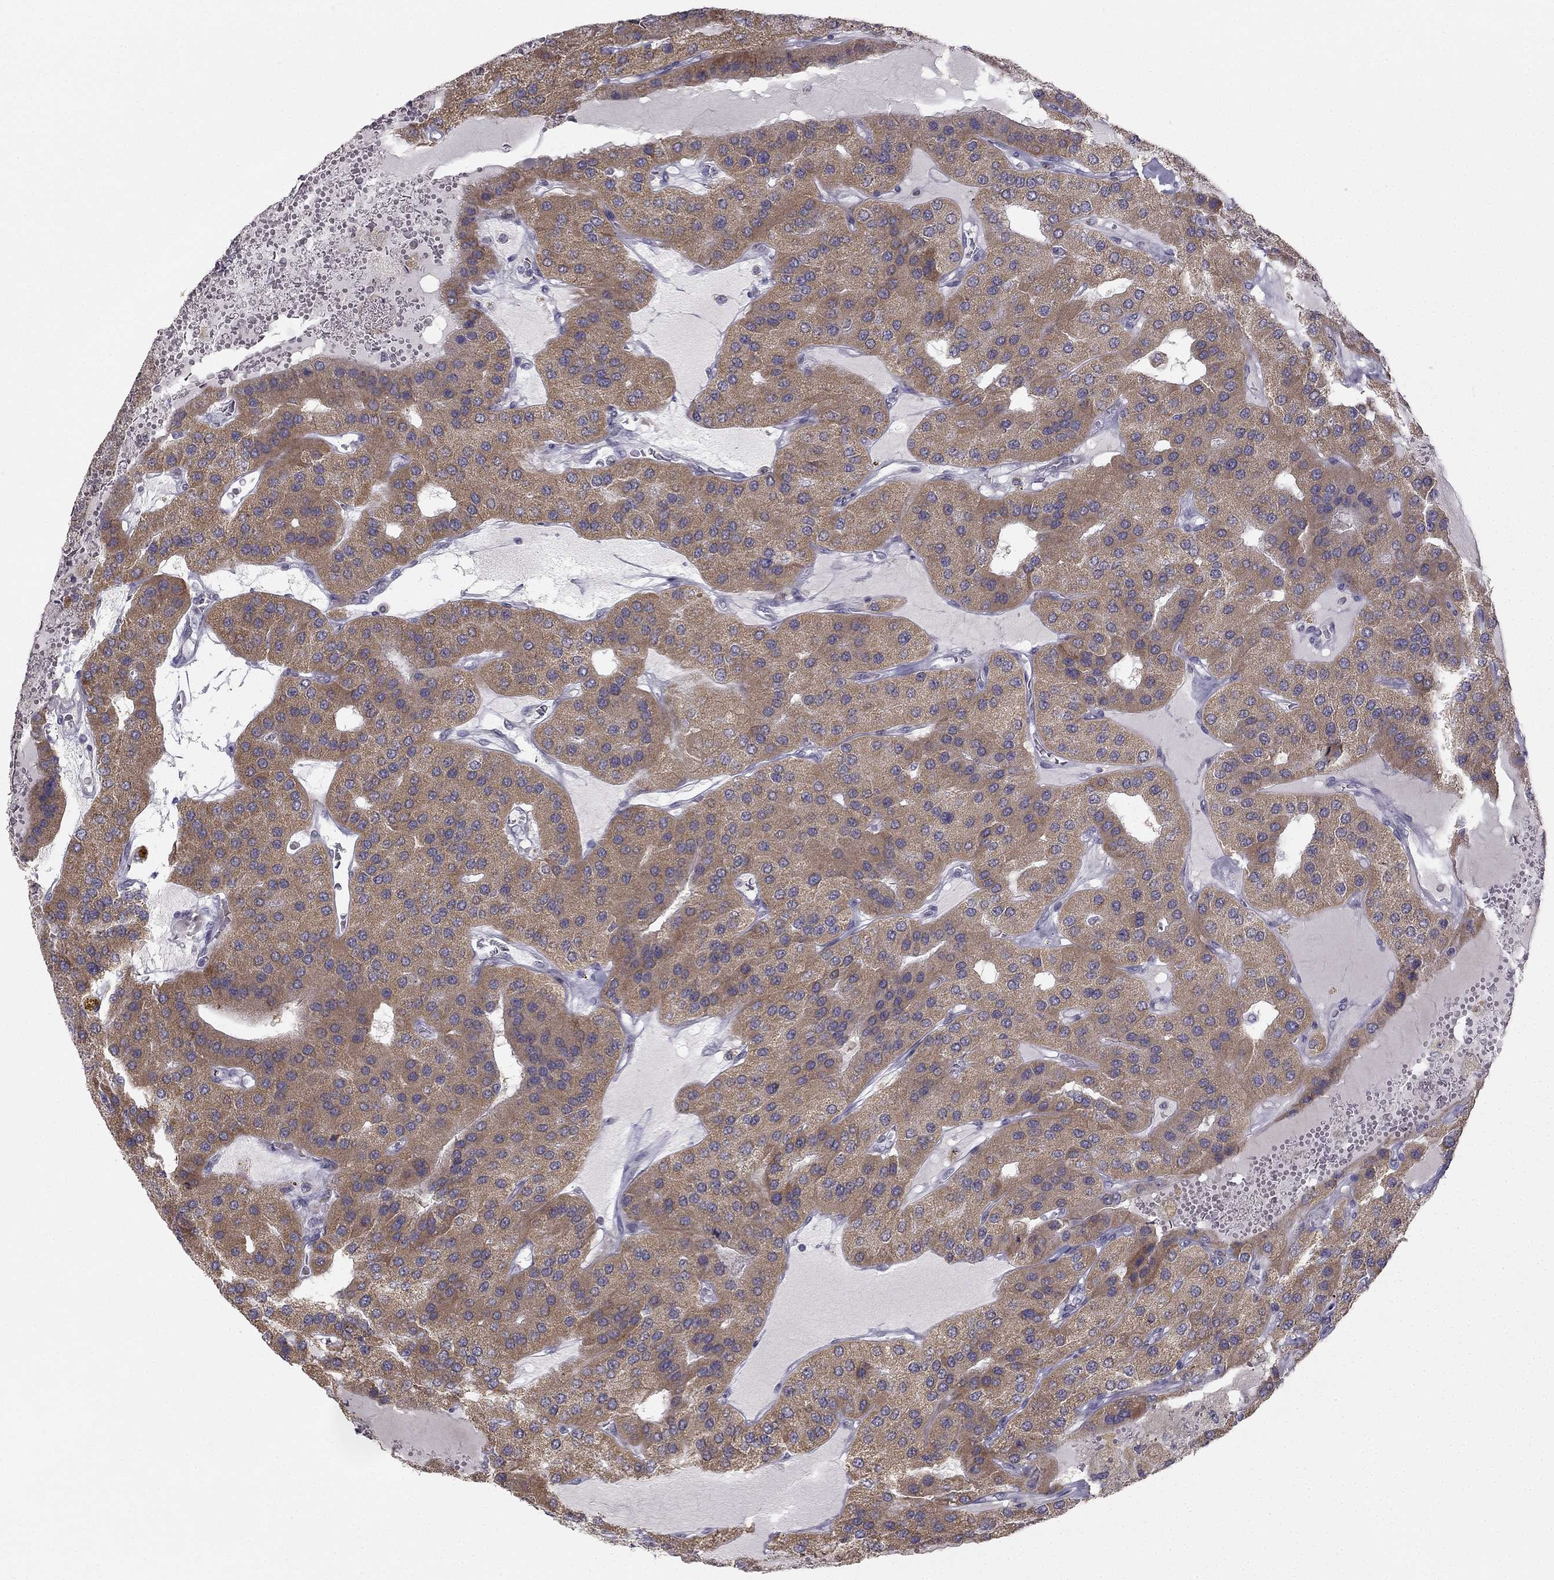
{"staining": {"intensity": "moderate", "quantity": ">75%", "location": "cytoplasmic/membranous"}, "tissue": "parathyroid gland", "cell_type": "Glandular cells", "image_type": "normal", "snomed": [{"axis": "morphology", "description": "Normal tissue, NOS"}, {"axis": "morphology", "description": "Adenoma, NOS"}, {"axis": "topography", "description": "Parathyroid gland"}], "caption": "DAB immunohistochemical staining of unremarkable parathyroid gland shows moderate cytoplasmic/membranous protein positivity in about >75% of glandular cells. (DAB IHC with brightfield microscopy, high magnification).", "gene": "C5orf49", "patient": {"sex": "female", "age": 86}}